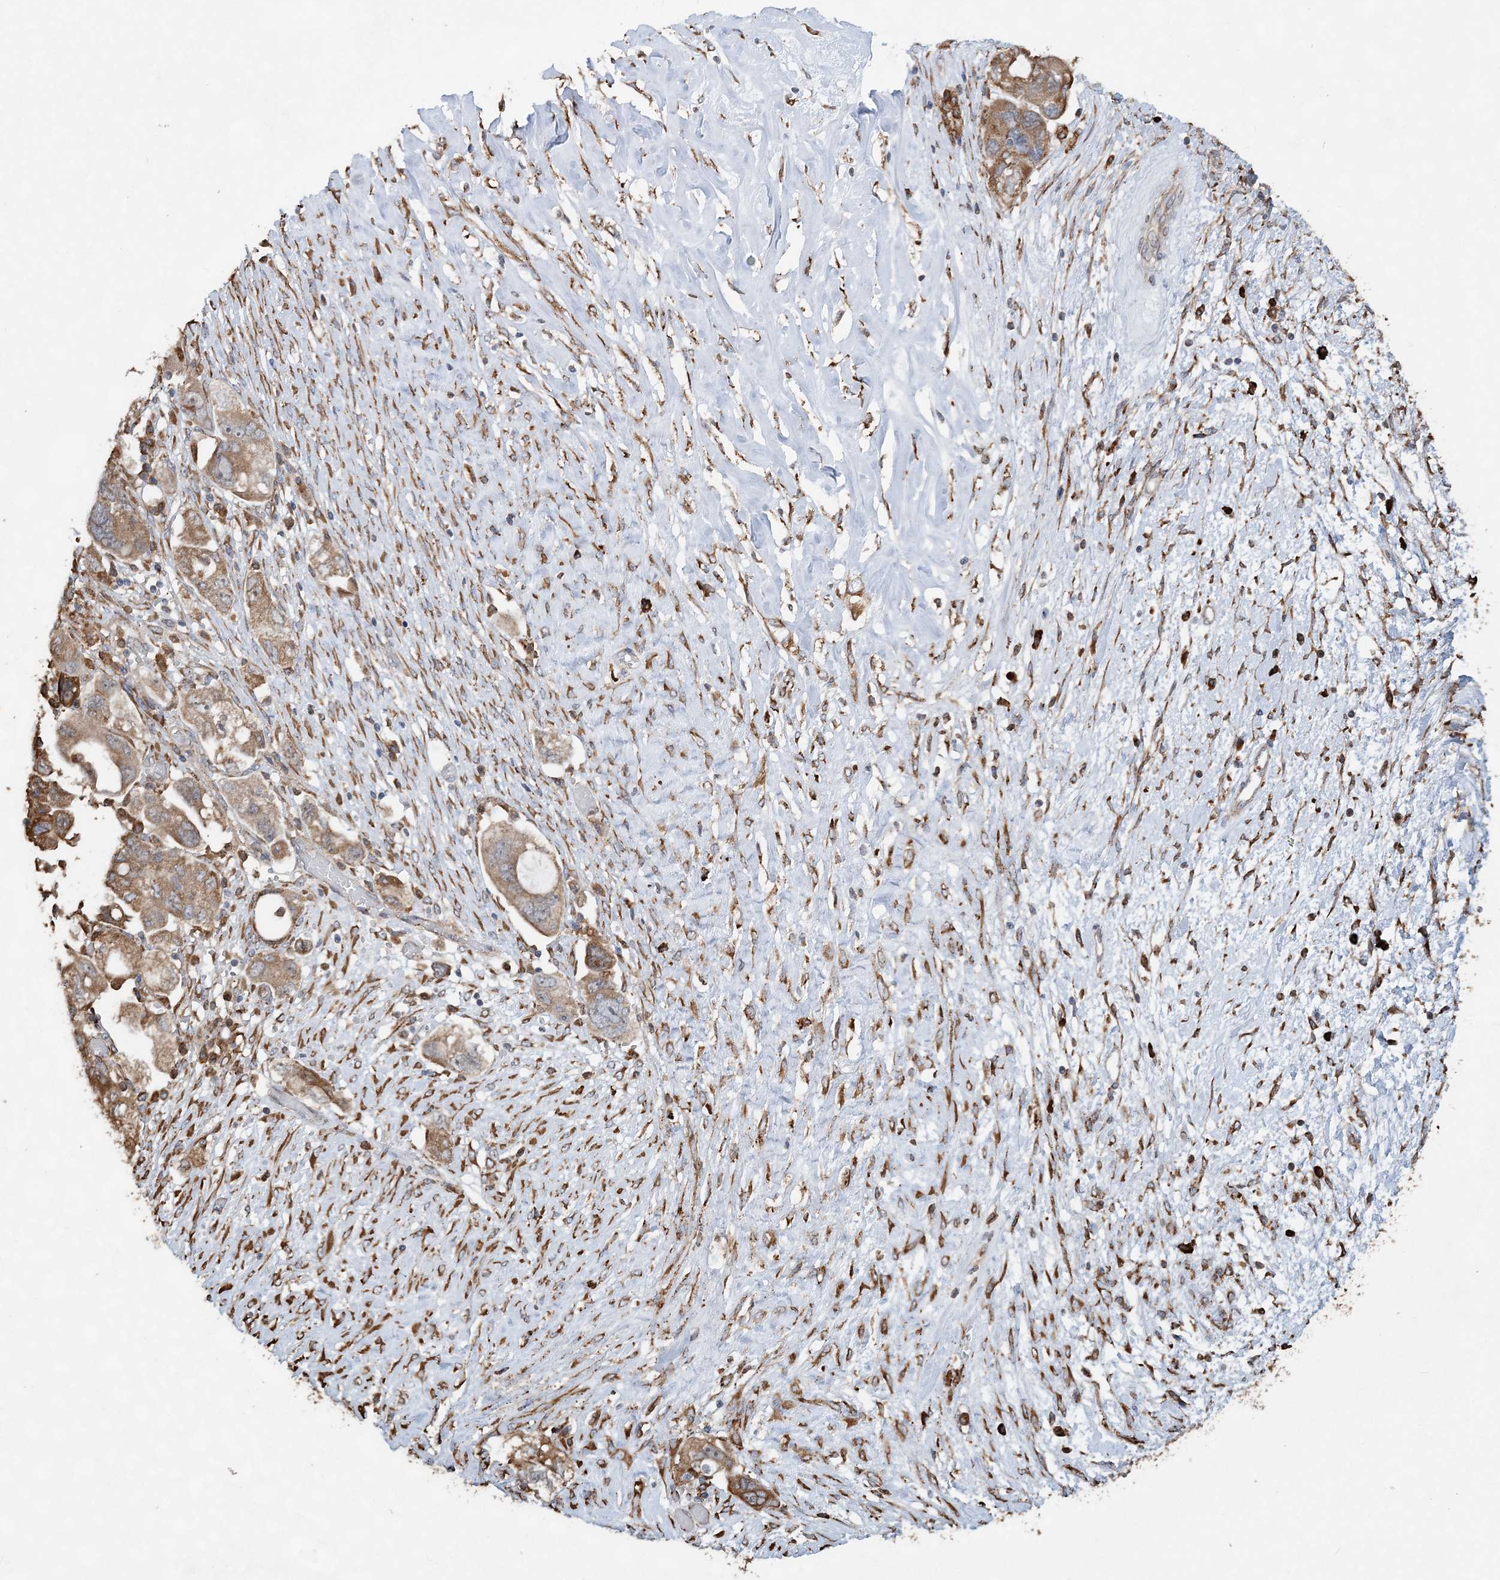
{"staining": {"intensity": "moderate", "quantity": ">75%", "location": "cytoplasmic/membranous"}, "tissue": "ovarian cancer", "cell_type": "Tumor cells", "image_type": "cancer", "snomed": [{"axis": "morphology", "description": "Carcinoma, NOS"}, {"axis": "morphology", "description": "Cystadenocarcinoma, serous, NOS"}, {"axis": "topography", "description": "Ovary"}], "caption": "Serous cystadenocarcinoma (ovarian) tissue displays moderate cytoplasmic/membranous staining in about >75% of tumor cells", "gene": "WDR12", "patient": {"sex": "female", "age": 69}}